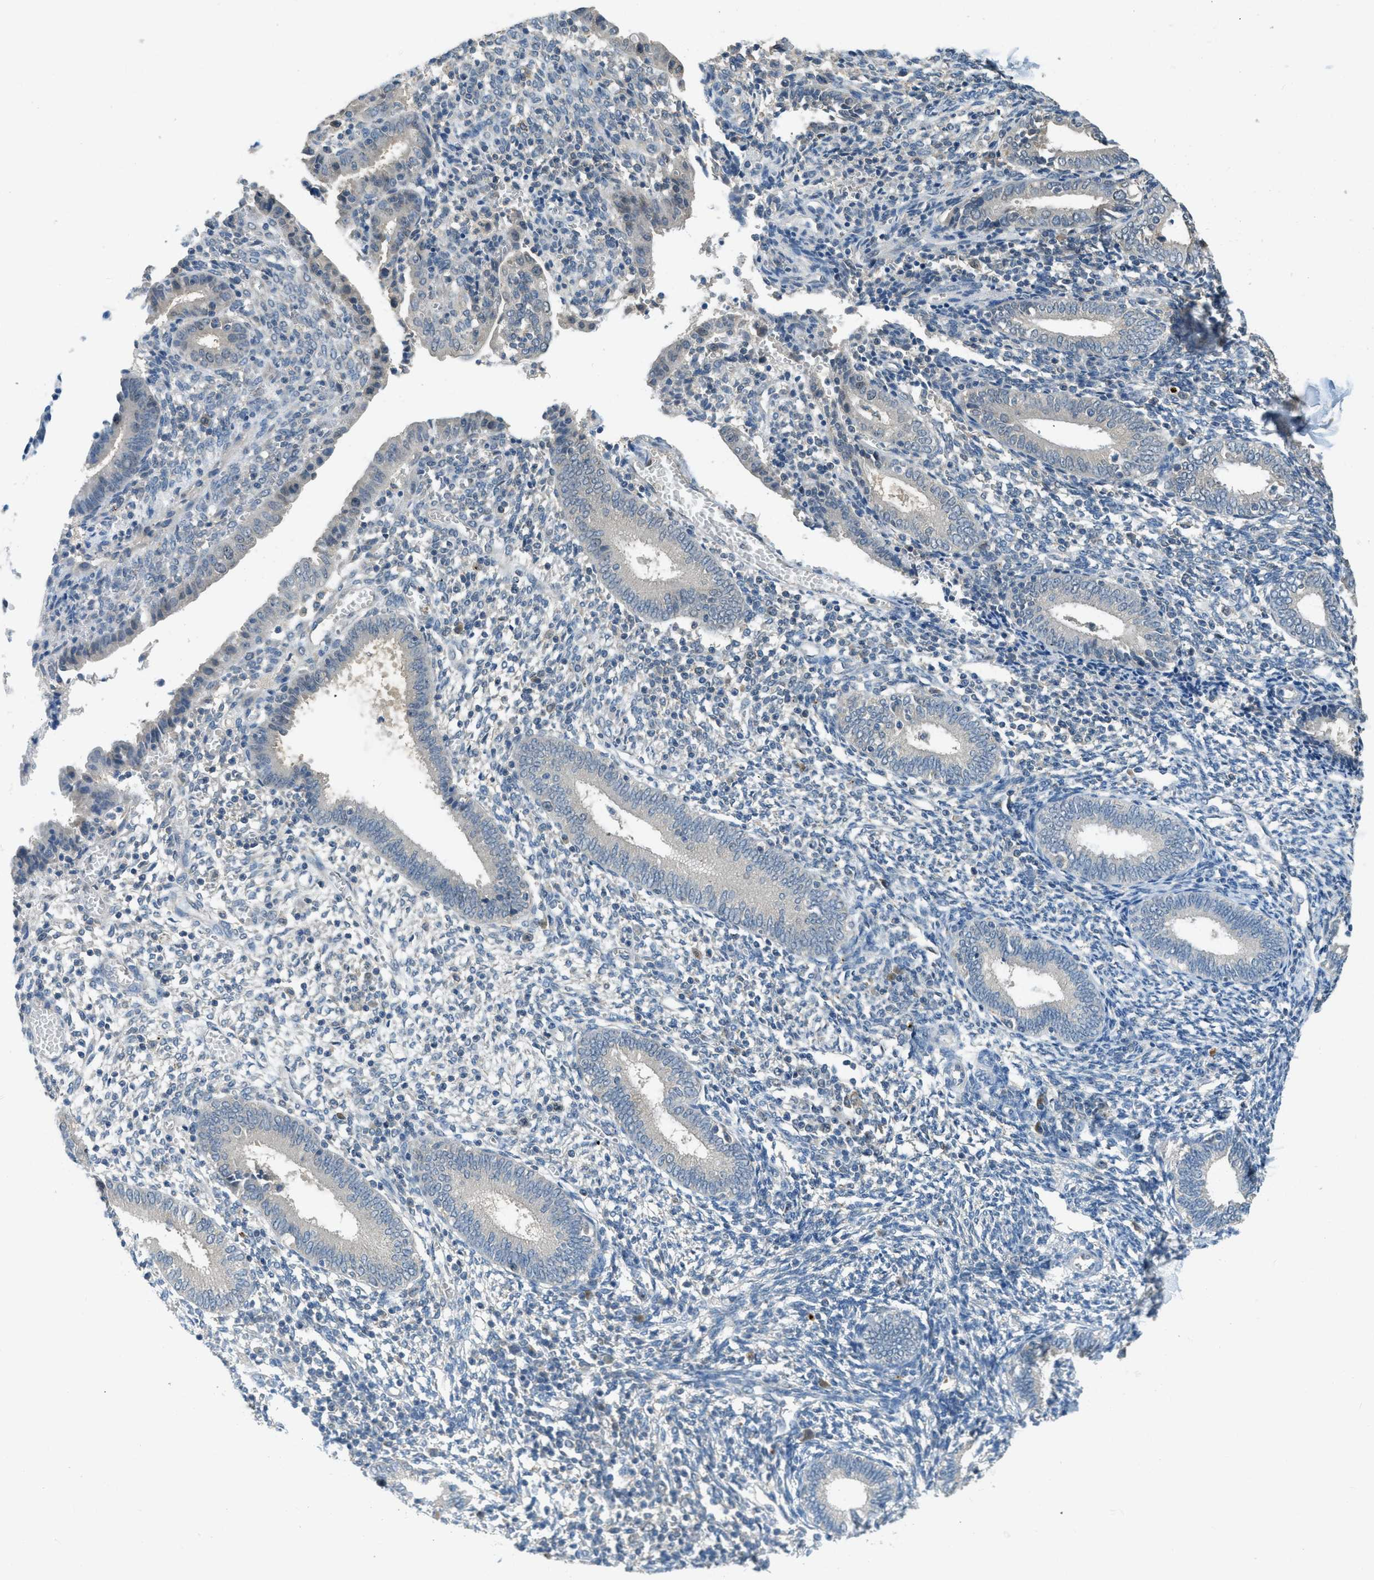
{"staining": {"intensity": "negative", "quantity": "none", "location": "none"}, "tissue": "endometrium", "cell_type": "Cells in endometrial stroma", "image_type": "normal", "snomed": [{"axis": "morphology", "description": "Normal tissue, NOS"}, {"axis": "topography", "description": "Endometrium"}], "caption": "Micrograph shows no protein staining in cells in endometrial stroma of normal endometrium. (Brightfield microscopy of DAB (3,3'-diaminobenzidine) immunohistochemistry at high magnification).", "gene": "MIS18A", "patient": {"sex": "female", "age": 41}}